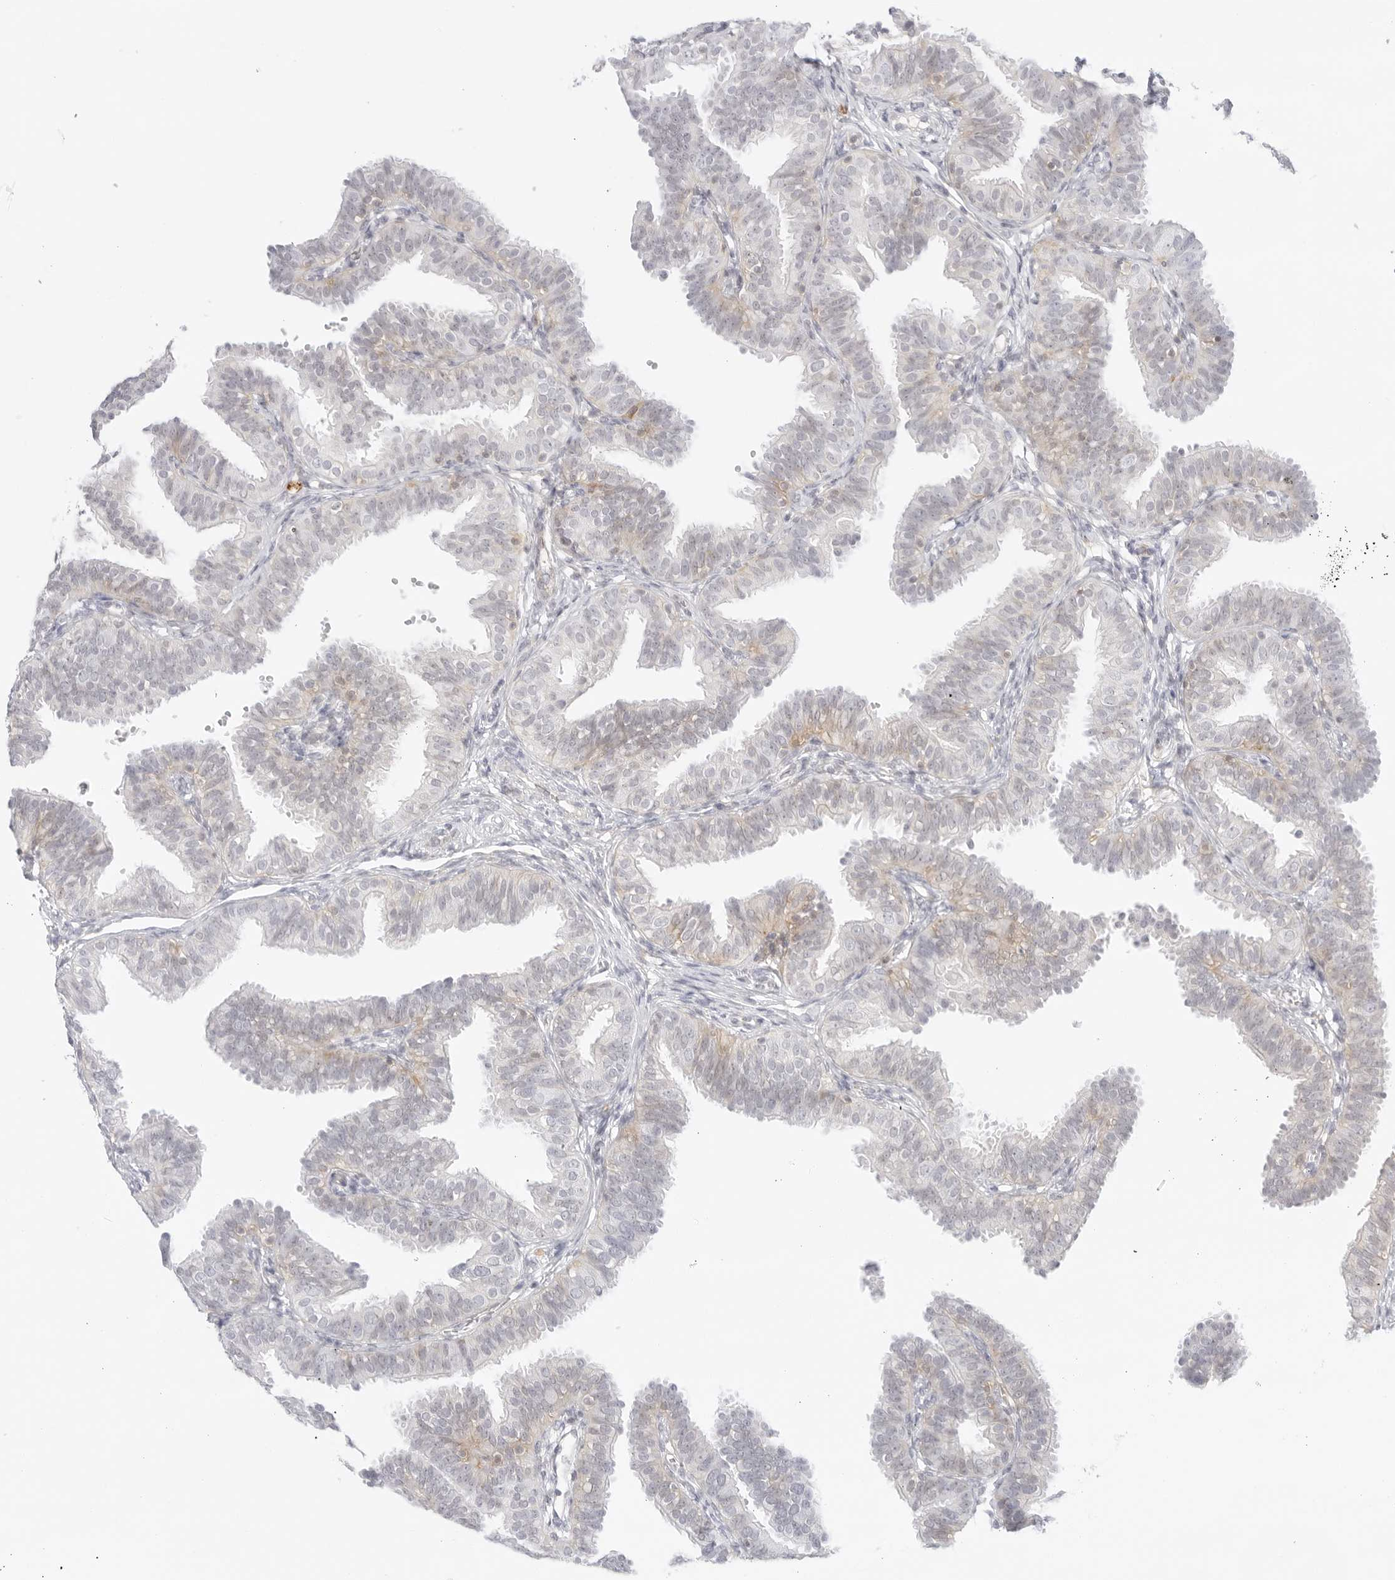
{"staining": {"intensity": "weak", "quantity": "<25%", "location": "cytoplasmic/membranous"}, "tissue": "fallopian tube", "cell_type": "Glandular cells", "image_type": "normal", "snomed": [{"axis": "morphology", "description": "Normal tissue, NOS"}, {"axis": "topography", "description": "Fallopian tube"}], "caption": "The micrograph demonstrates no staining of glandular cells in unremarkable fallopian tube. (Immunohistochemistry (ihc), brightfield microscopy, high magnification).", "gene": "TNFRSF14", "patient": {"sex": "female", "age": 35}}